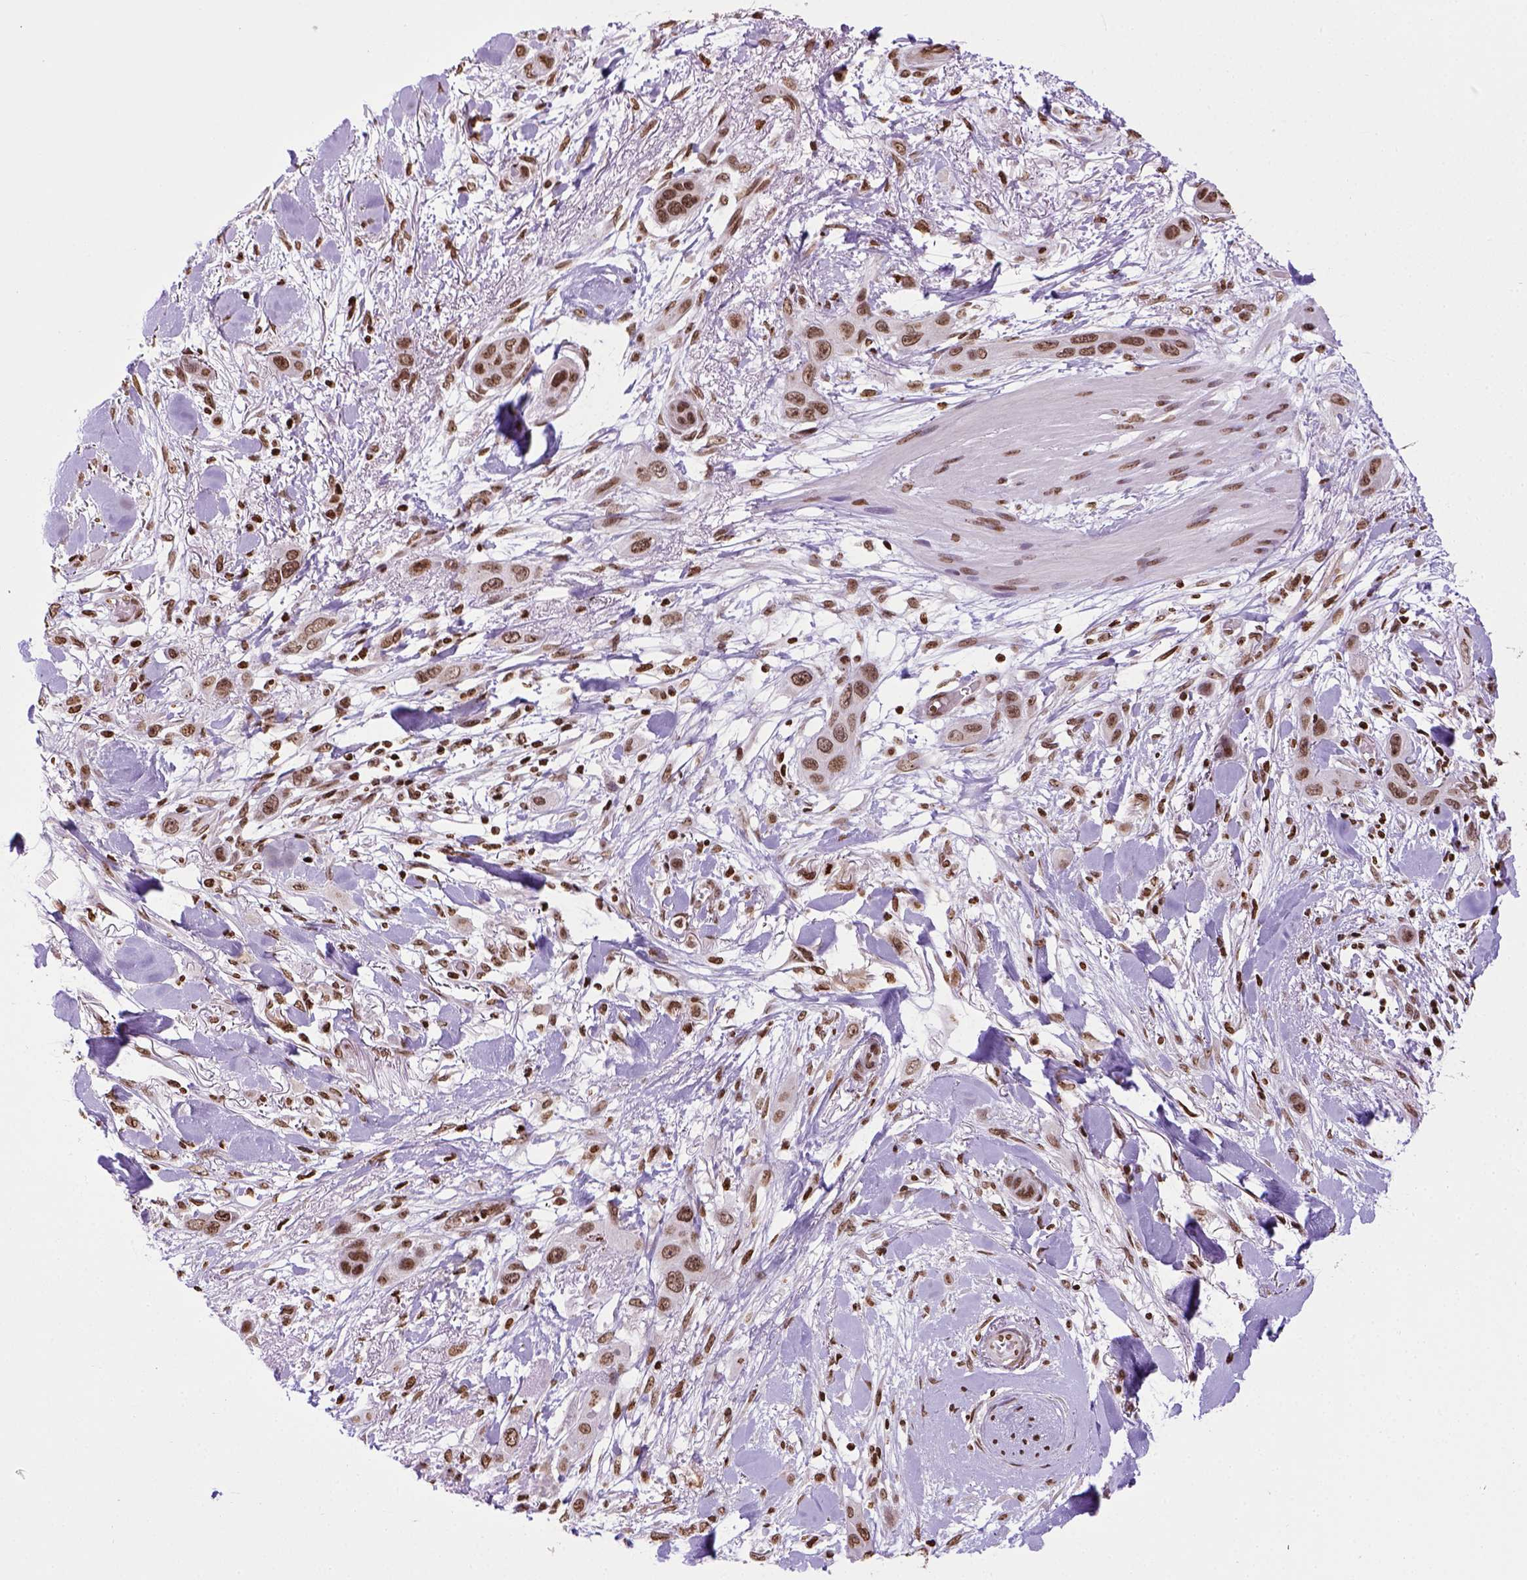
{"staining": {"intensity": "moderate", "quantity": ">75%", "location": "nuclear"}, "tissue": "skin cancer", "cell_type": "Tumor cells", "image_type": "cancer", "snomed": [{"axis": "morphology", "description": "Squamous cell carcinoma, NOS"}, {"axis": "topography", "description": "Skin"}], "caption": "Skin cancer (squamous cell carcinoma) was stained to show a protein in brown. There is medium levels of moderate nuclear staining in approximately >75% of tumor cells.", "gene": "ZNF75D", "patient": {"sex": "male", "age": 79}}